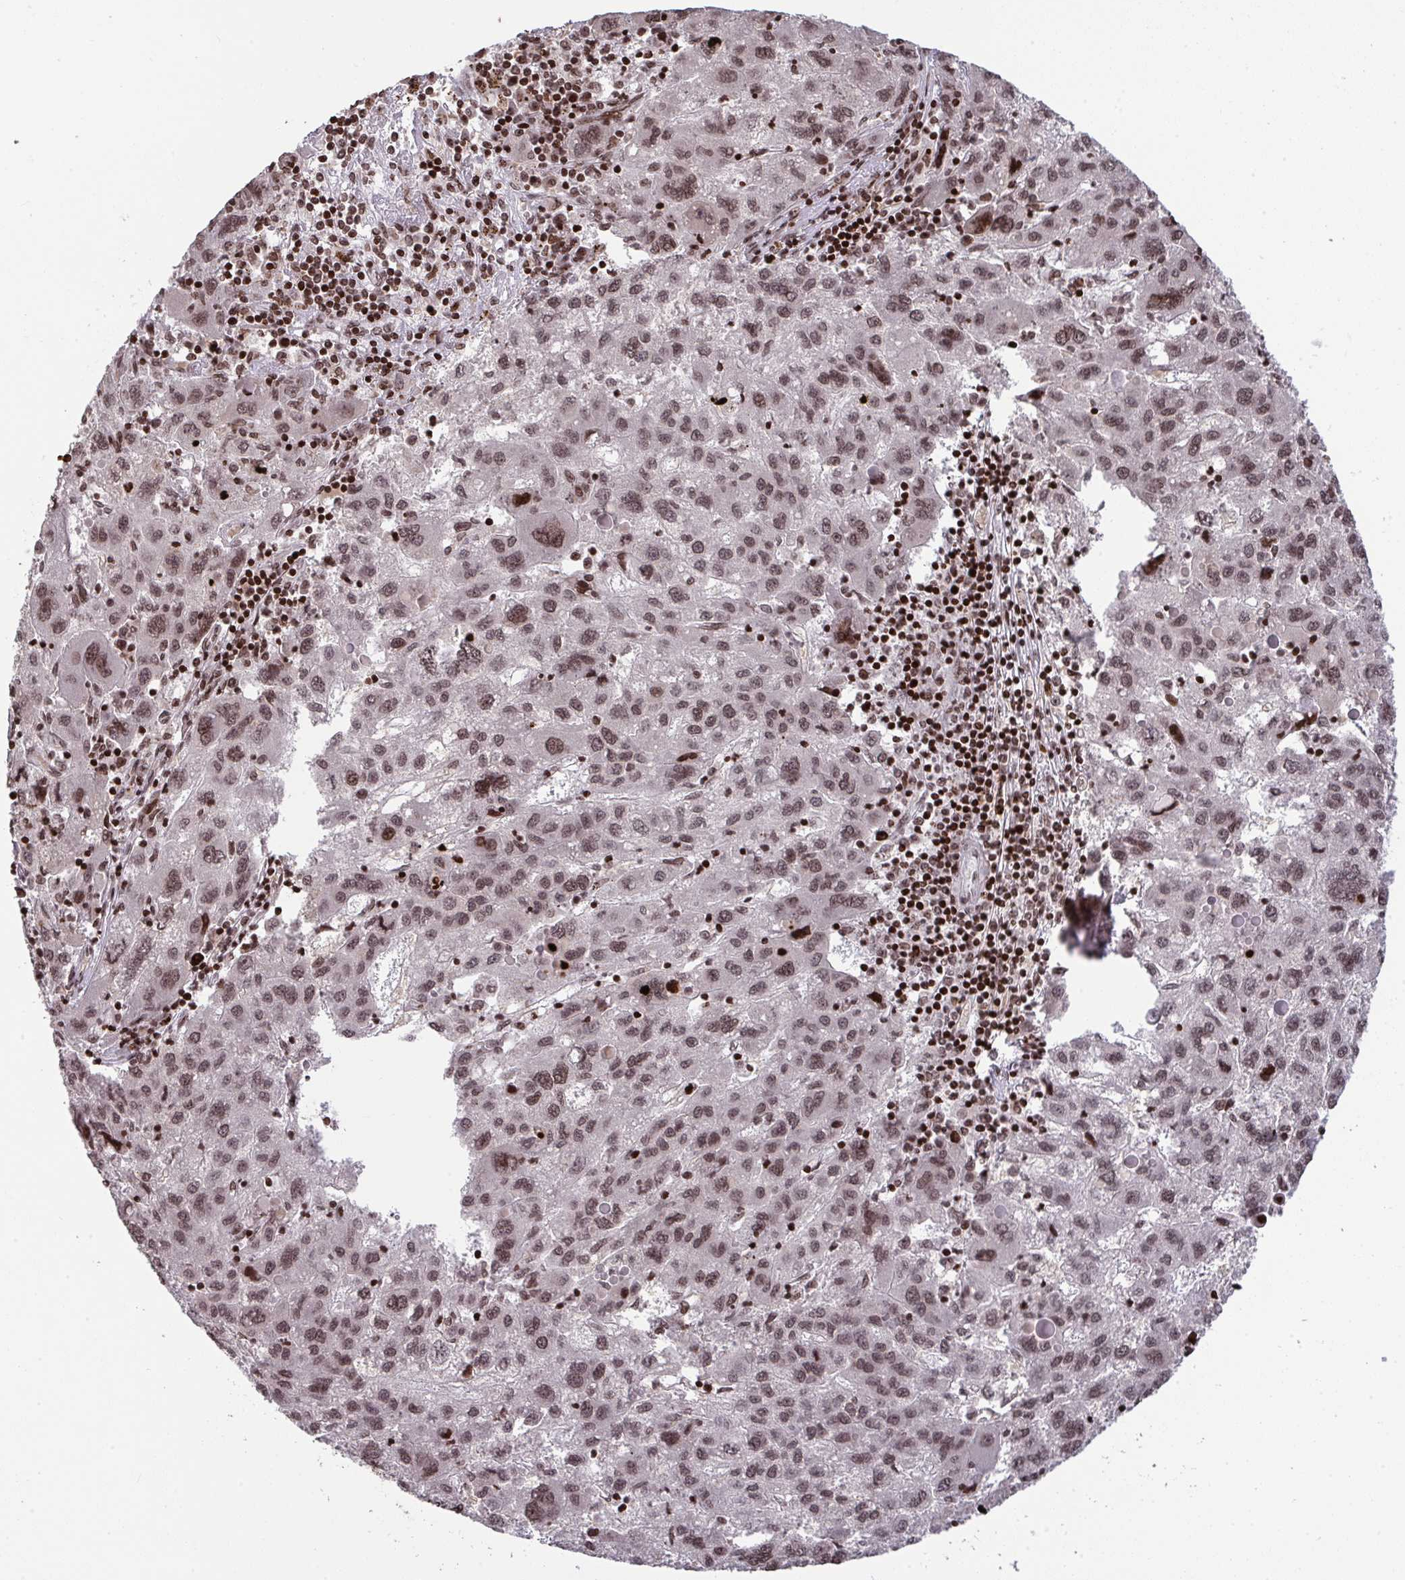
{"staining": {"intensity": "moderate", "quantity": ">75%", "location": "nuclear"}, "tissue": "liver cancer", "cell_type": "Tumor cells", "image_type": "cancer", "snomed": [{"axis": "morphology", "description": "Carcinoma, Hepatocellular, NOS"}, {"axis": "topography", "description": "Liver"}], "caption": "Tumor cells display moderate nuclear positivity in approximately >75% of cells in liver cancer.", "gene": "NIP7", "patient": {"sex": "female", "age": 77}}